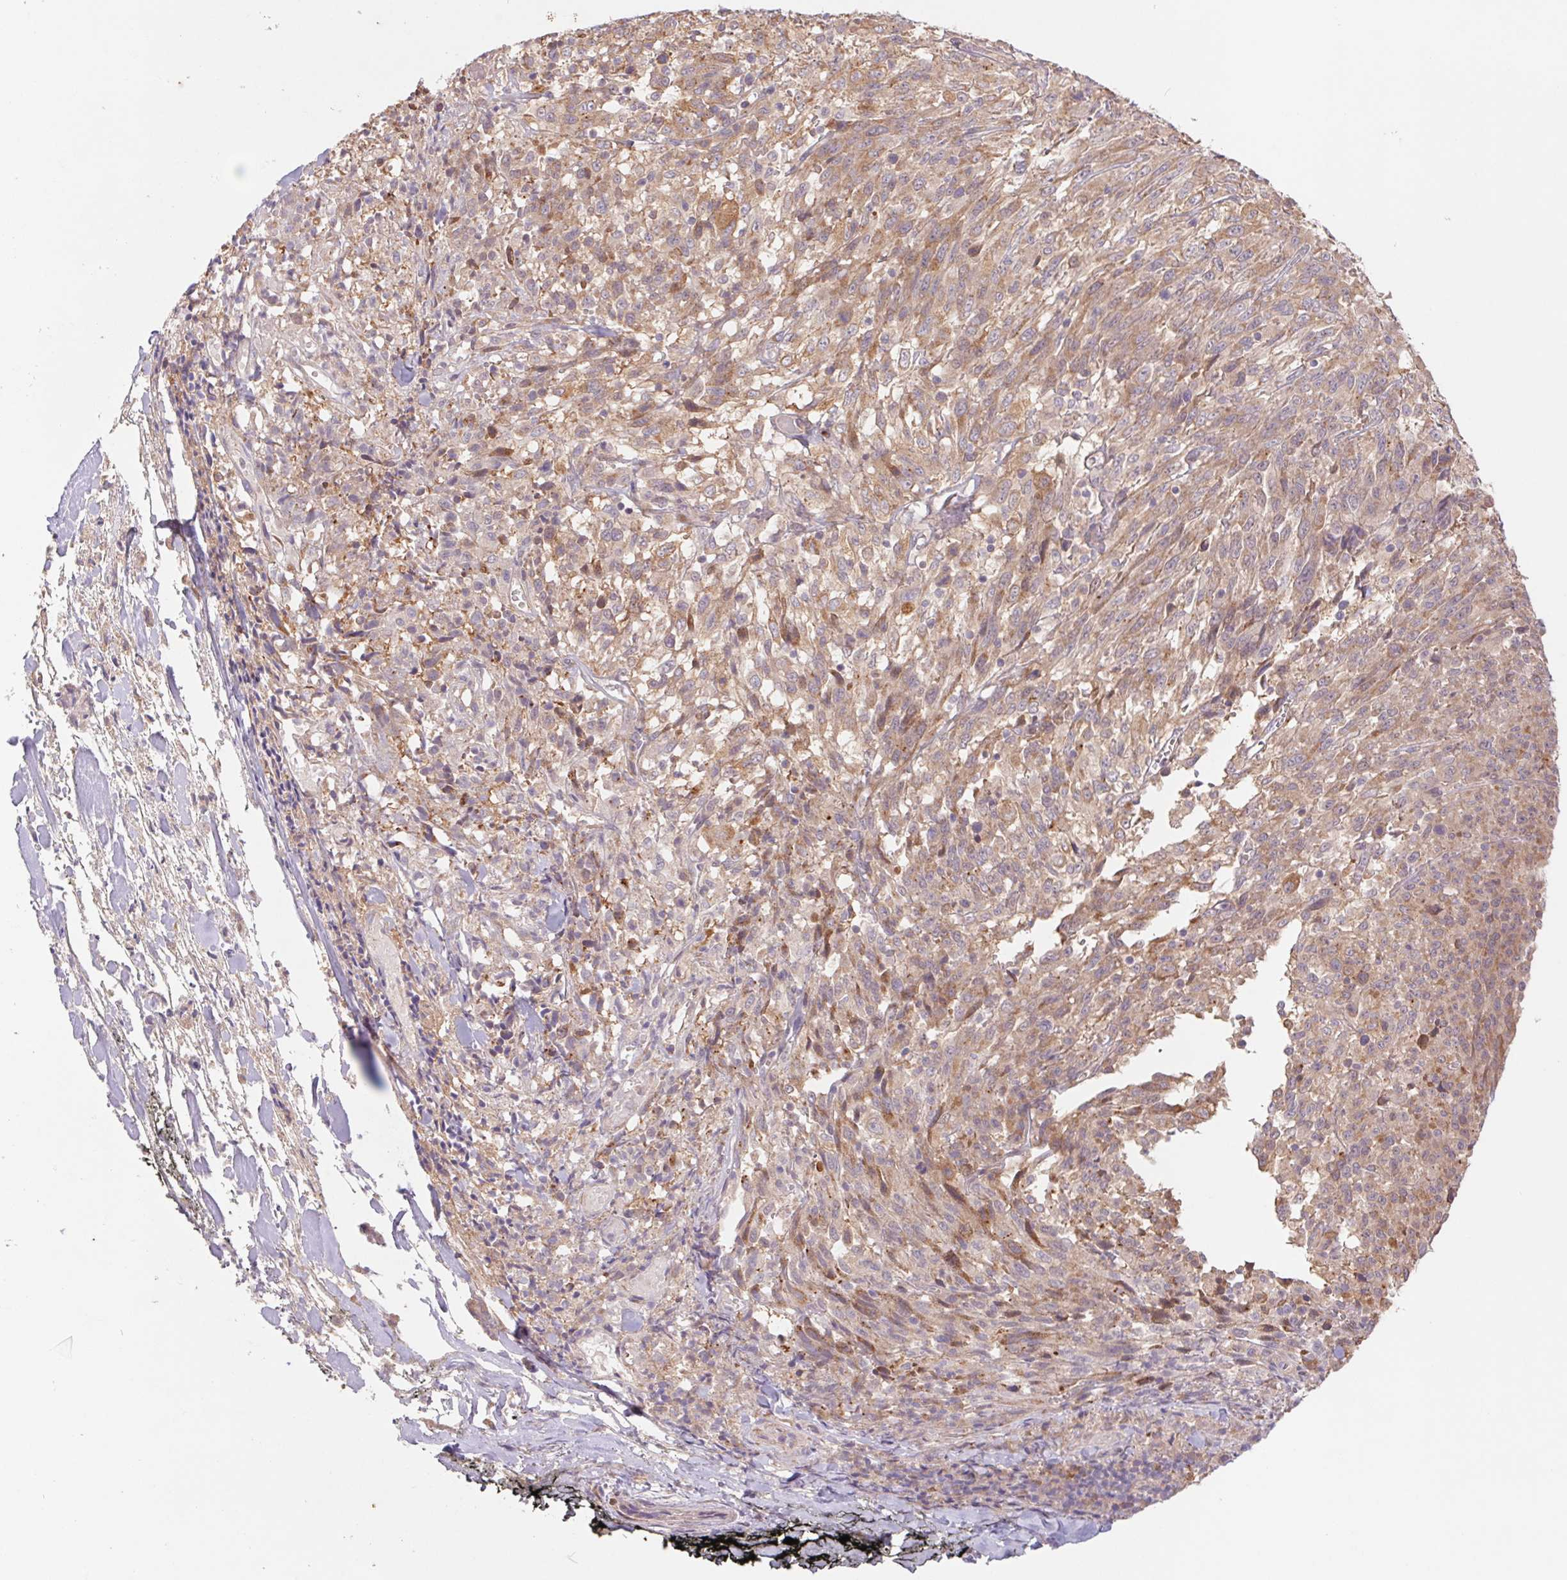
{"staining": {"intensity": "weak", "quantity": ">75%", "location": "cytoplasmic/membranous"}, "tissue": "melanoma", "cell_type": "Tumor cells", "image_type": "cancer", "snomed": [{"axis": "morphology", "description": "Malignant melanoma, NOS"}, {"axis": "topography", "description": "Skin"}], "caption": "DAB immunohistochemical staining of human malignant melanoma reveals weak cytoplasmic/membranous protein expression in approximately >75% of tumor cells.", "gene": "RRM1", "patient": {"sex": "female", "age": 91}}